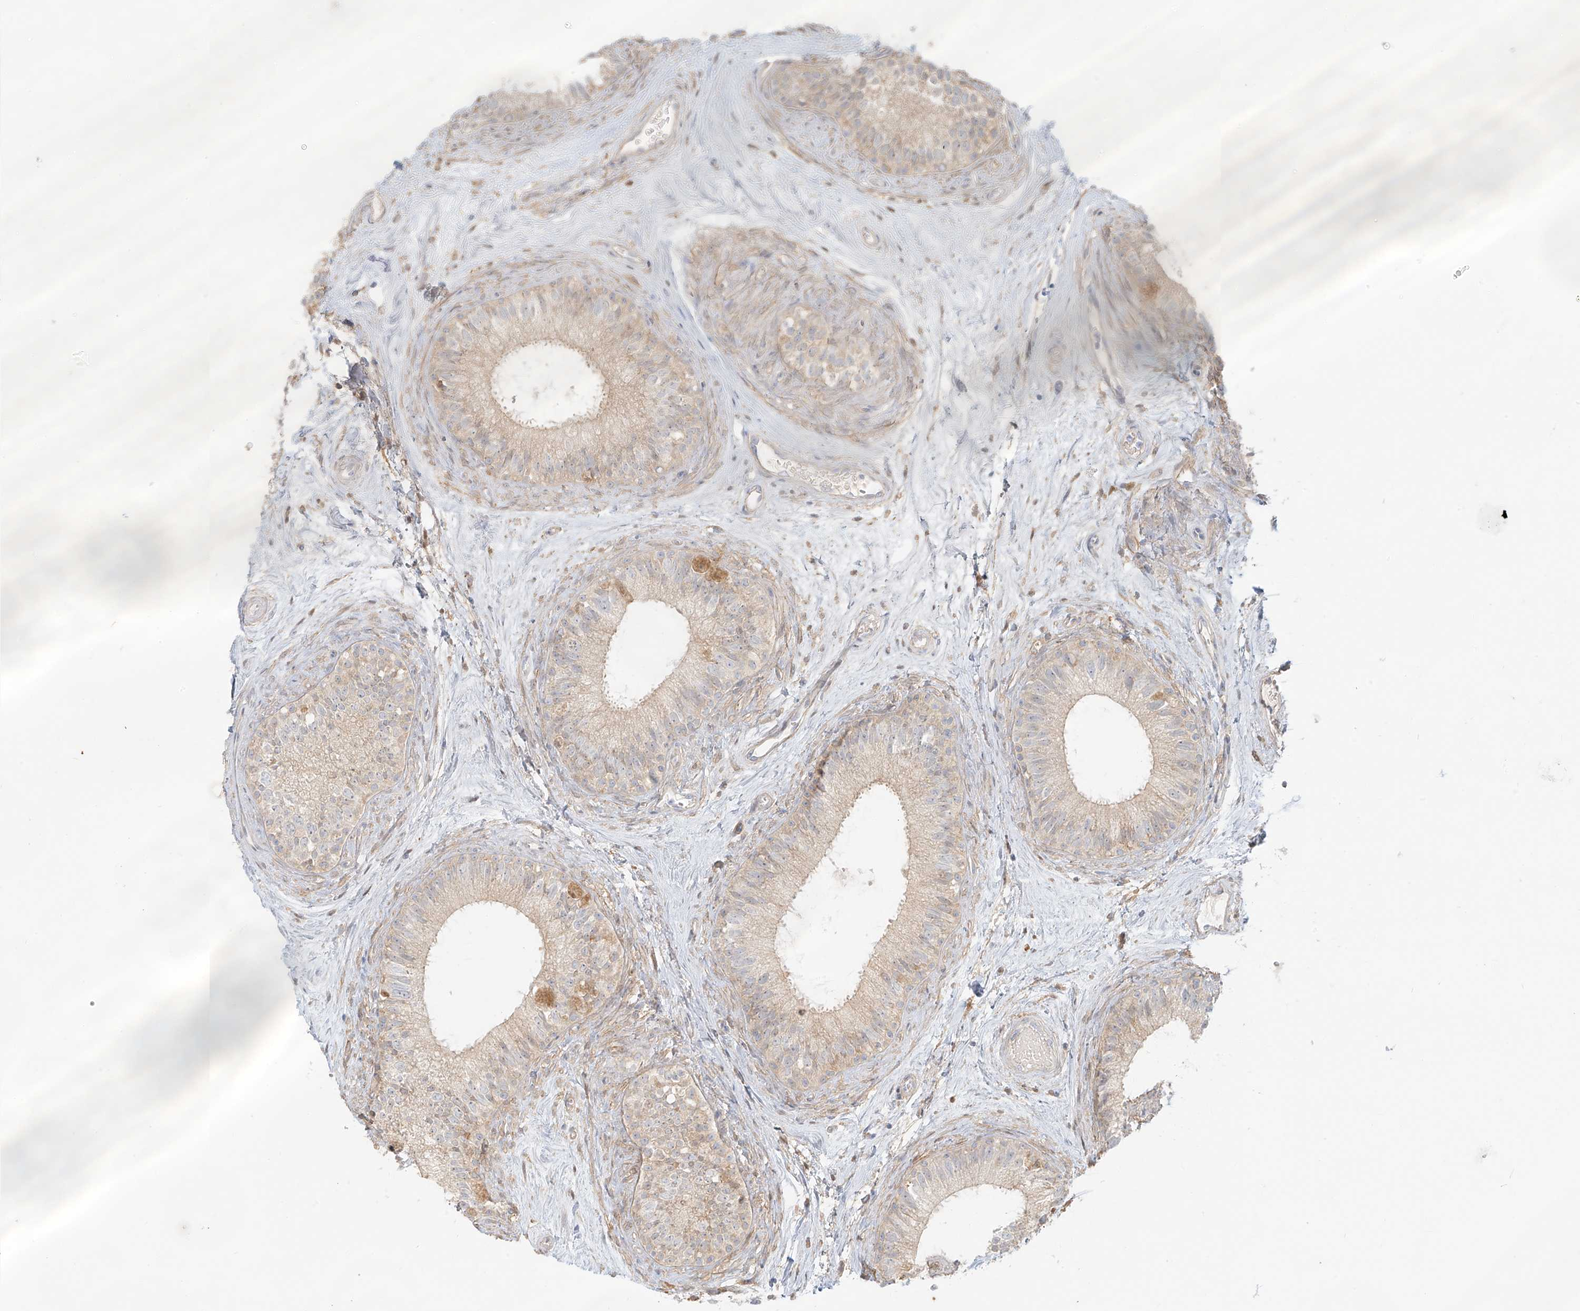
{"staining": {"intensity": "weak", "quantity": "<25%", "location": "cytoplasmic/membranous"}, "tissue": "epididymis", "cell_type": "Glandular cells", "image_type": "normal", "snomed": [{"axis": "morphology", "description": "Normal tissue, NOS"}, {"axis": "topography", "description": "Epididymis"}], "caption": "DAB immunohistochemical staining of unremarkable epididymis exhibits no significant expression in glandular cells.", "gene": "UPK1B", "patient": {"sex": "male", "age": 71}}